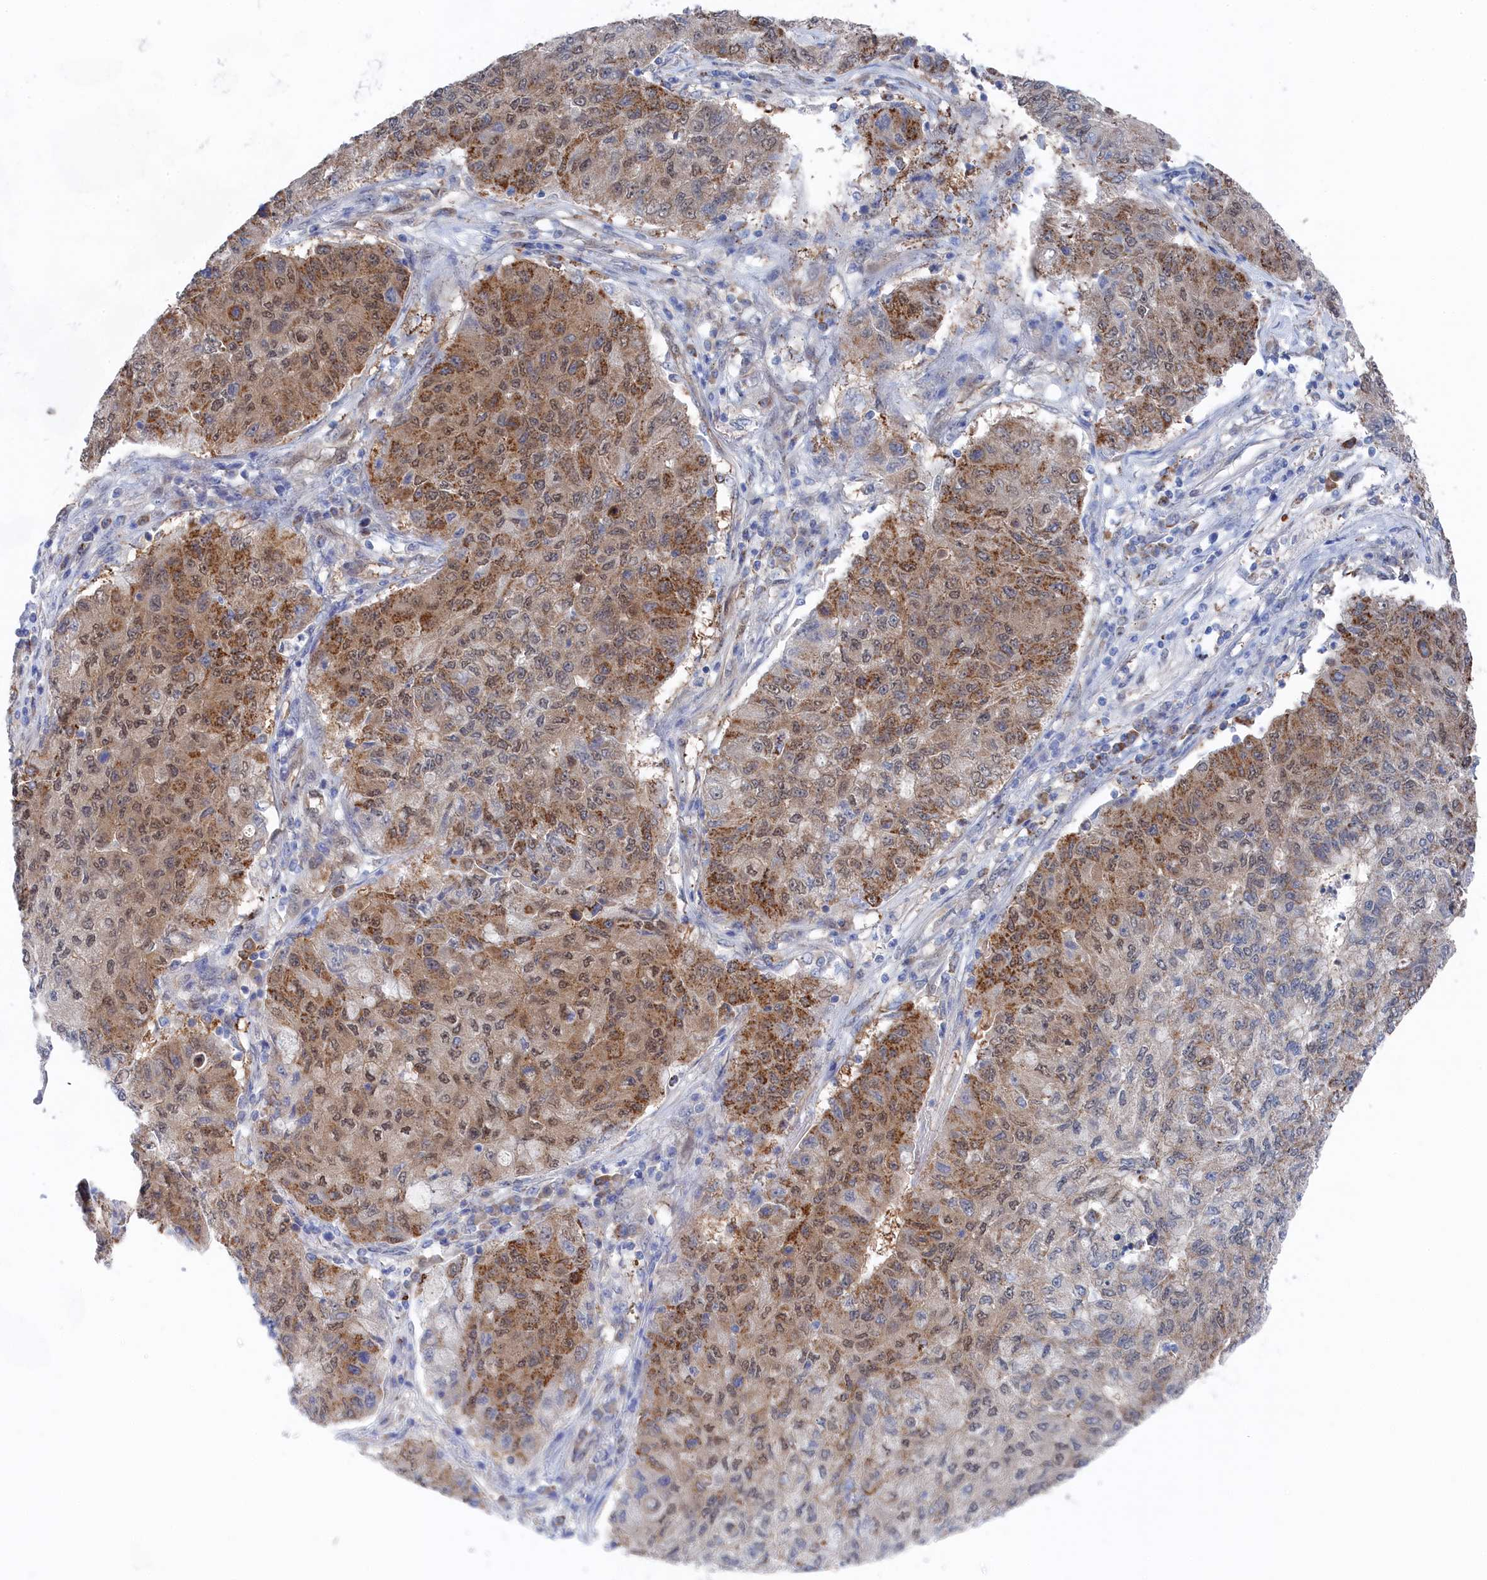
{"staining": {"intensity": "moderate", "quantity": ">75%", "location": "cytoplasmic/membranous,nuclear"}, "tissue": "lung cancer", "cell_type": "Tumor cells", "image_type": "cancer", "snomed": [{"axis": "morphology", "description": "Squamous cell carcinoma, NOS"}, {"axis": "topography", "description": "Lung"}], "caption": "Immunohistochemical staining of human lung cancer reveals medium levels of moderate cytoplasmic/membranous and nuclear expression in about >75% of tumor cells.", "gene": "IRGQ", "patient": {"sex": "male", "age": 74}}